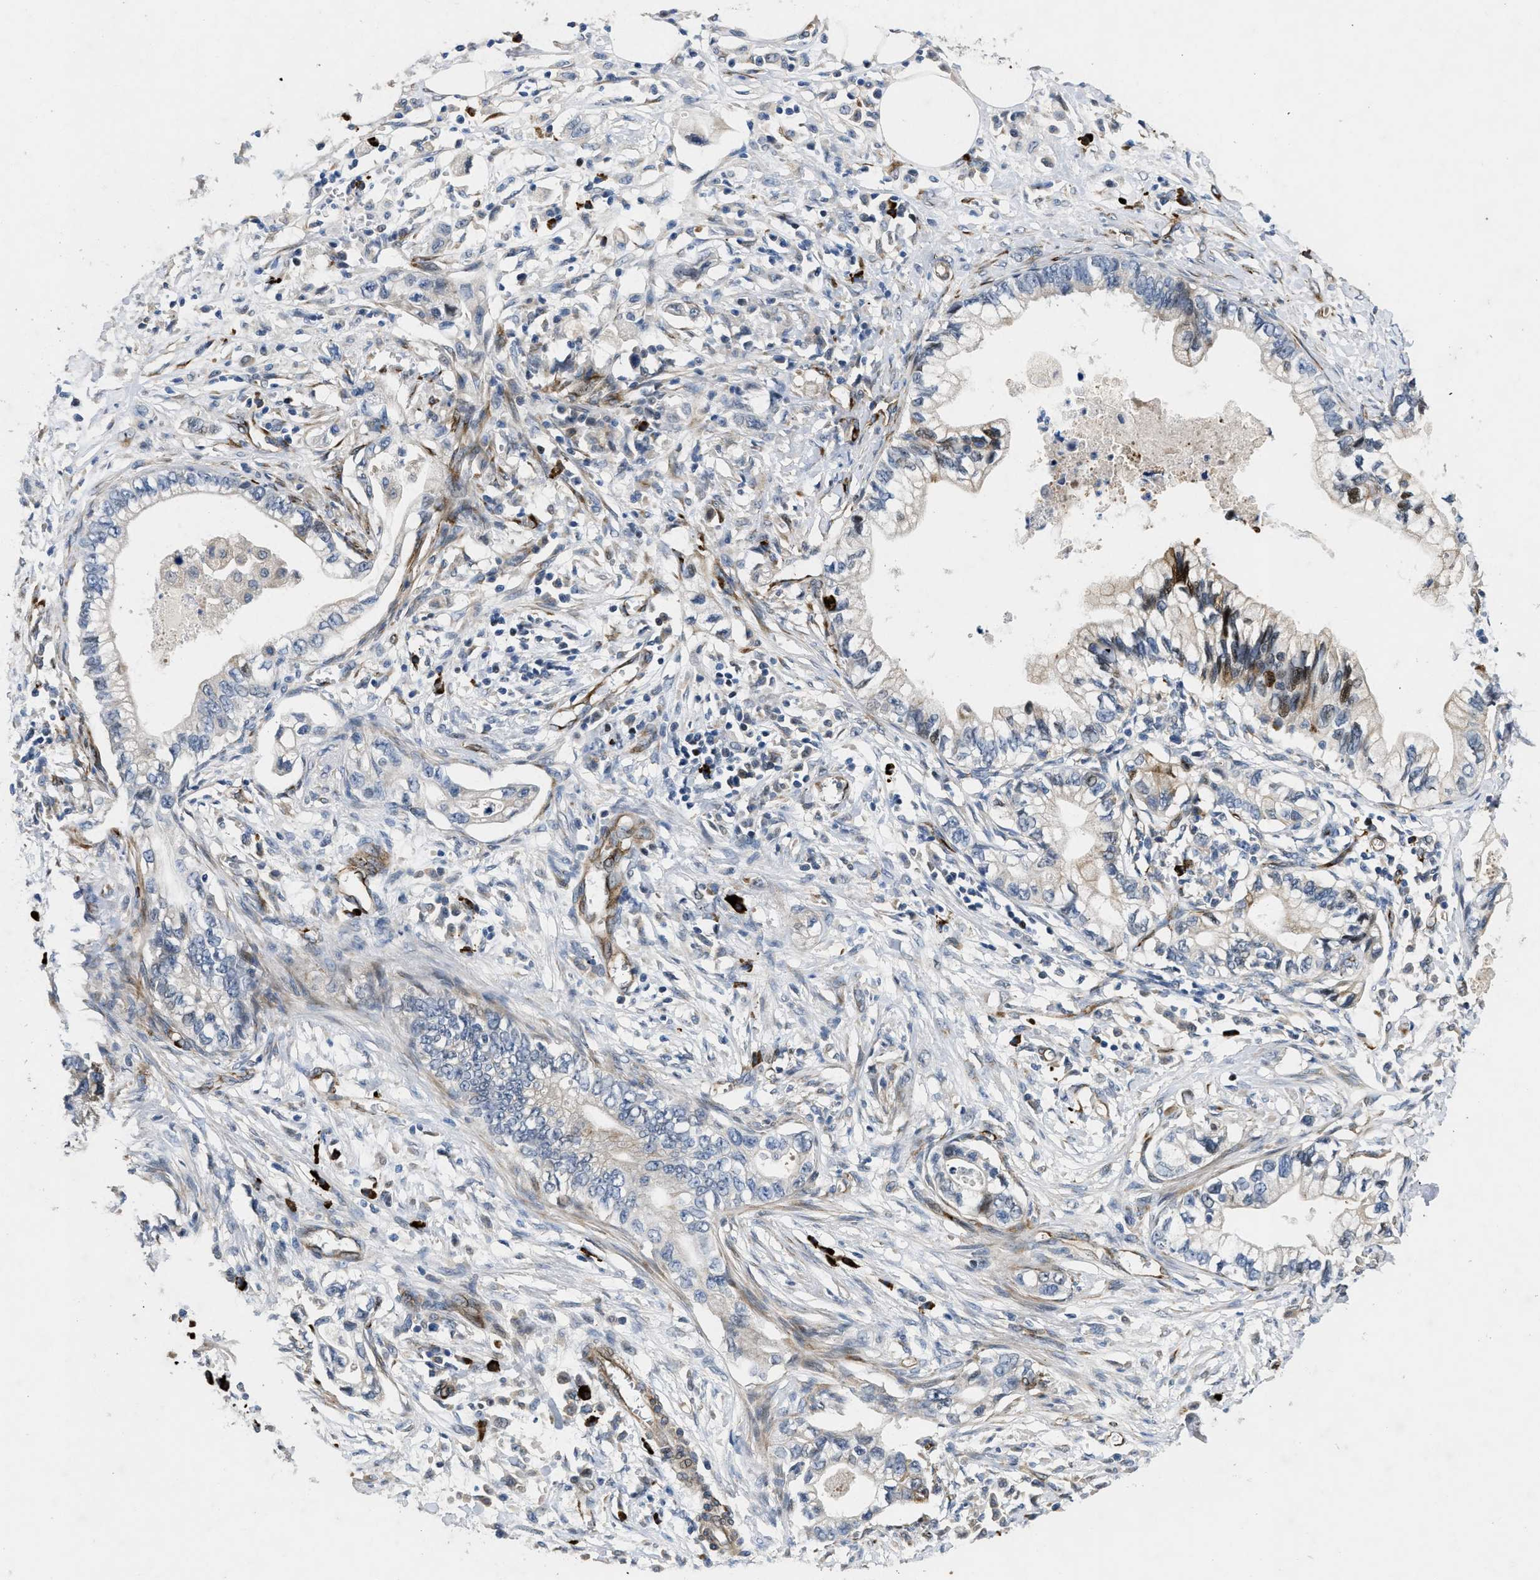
{"staining": {"intensity": "negative", "quantity": "none", "location": "none"}, "tissue": "pancreatic cancer", "cell_type": "Tumor cells", "image_type": "cancer", "snomed": [{"axis": "morphology", "description": "Adenocarcinoma, NOS"}, {"axis": "topography", "description": "Pancreas"}], "caption": "Immunohistochemistry image of human pancreatic adenocarcinoma stained for a protein (brown), which exhibits no staining in tumor cells.", "gene": "HSPA12B", "patient": {"sex": "male", "age": 56}}